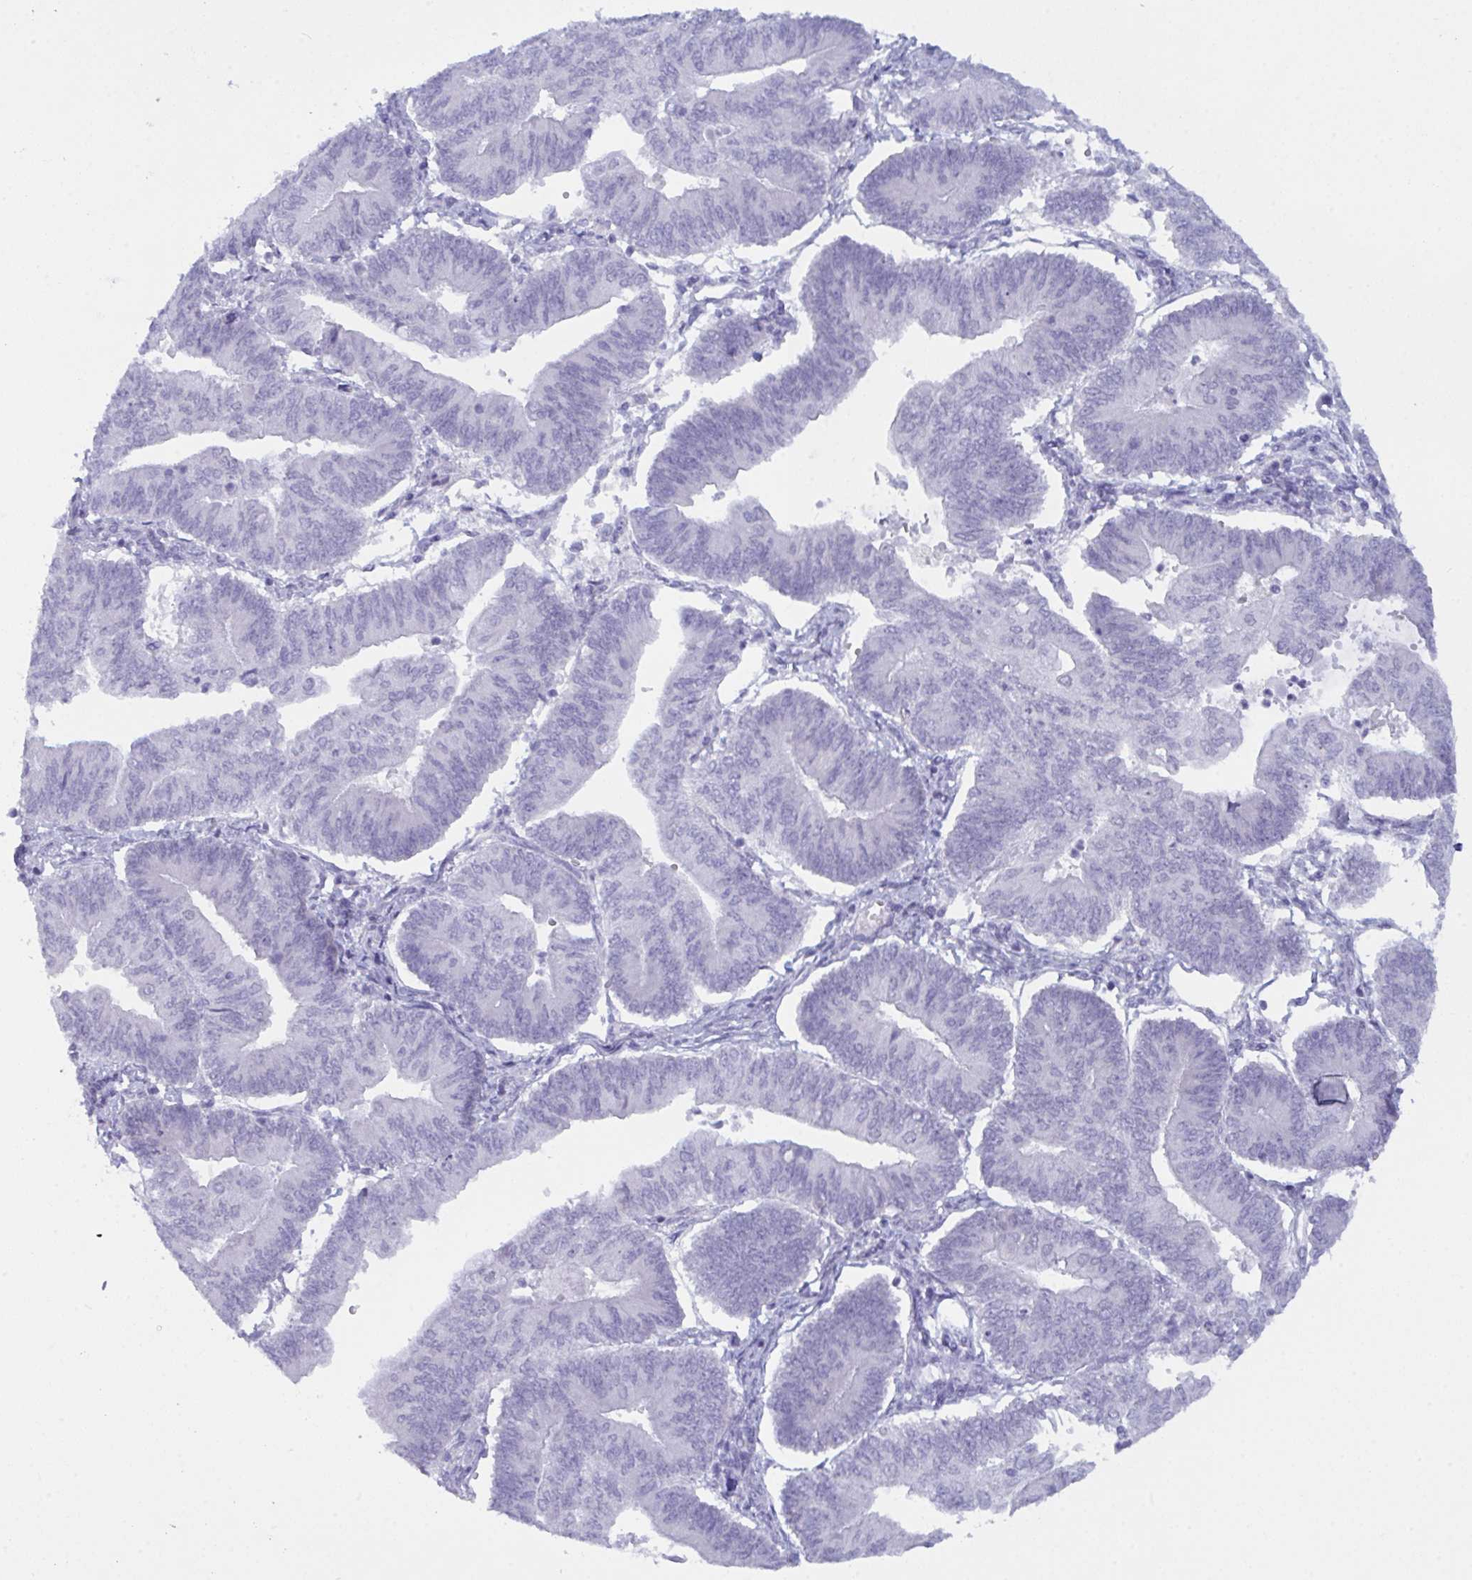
{"staining": {"intensity": "negative", "quantity": "none", "location": "none"}, "tissue": "endometrial cancer", "cell_type": "Tumor cells", "image_type": "cancer", "snomed": [{"axis": "morphology", "description": "Adenocarcinoma, NOS"}, {"axis": "topography", "description": "Endometrium"}], "caption": "Tumor cells show no significant staining in adenocarcinoma (endometrial).", "gene": "PRDM9", "patient": {"sex": "female", "age": 65}}